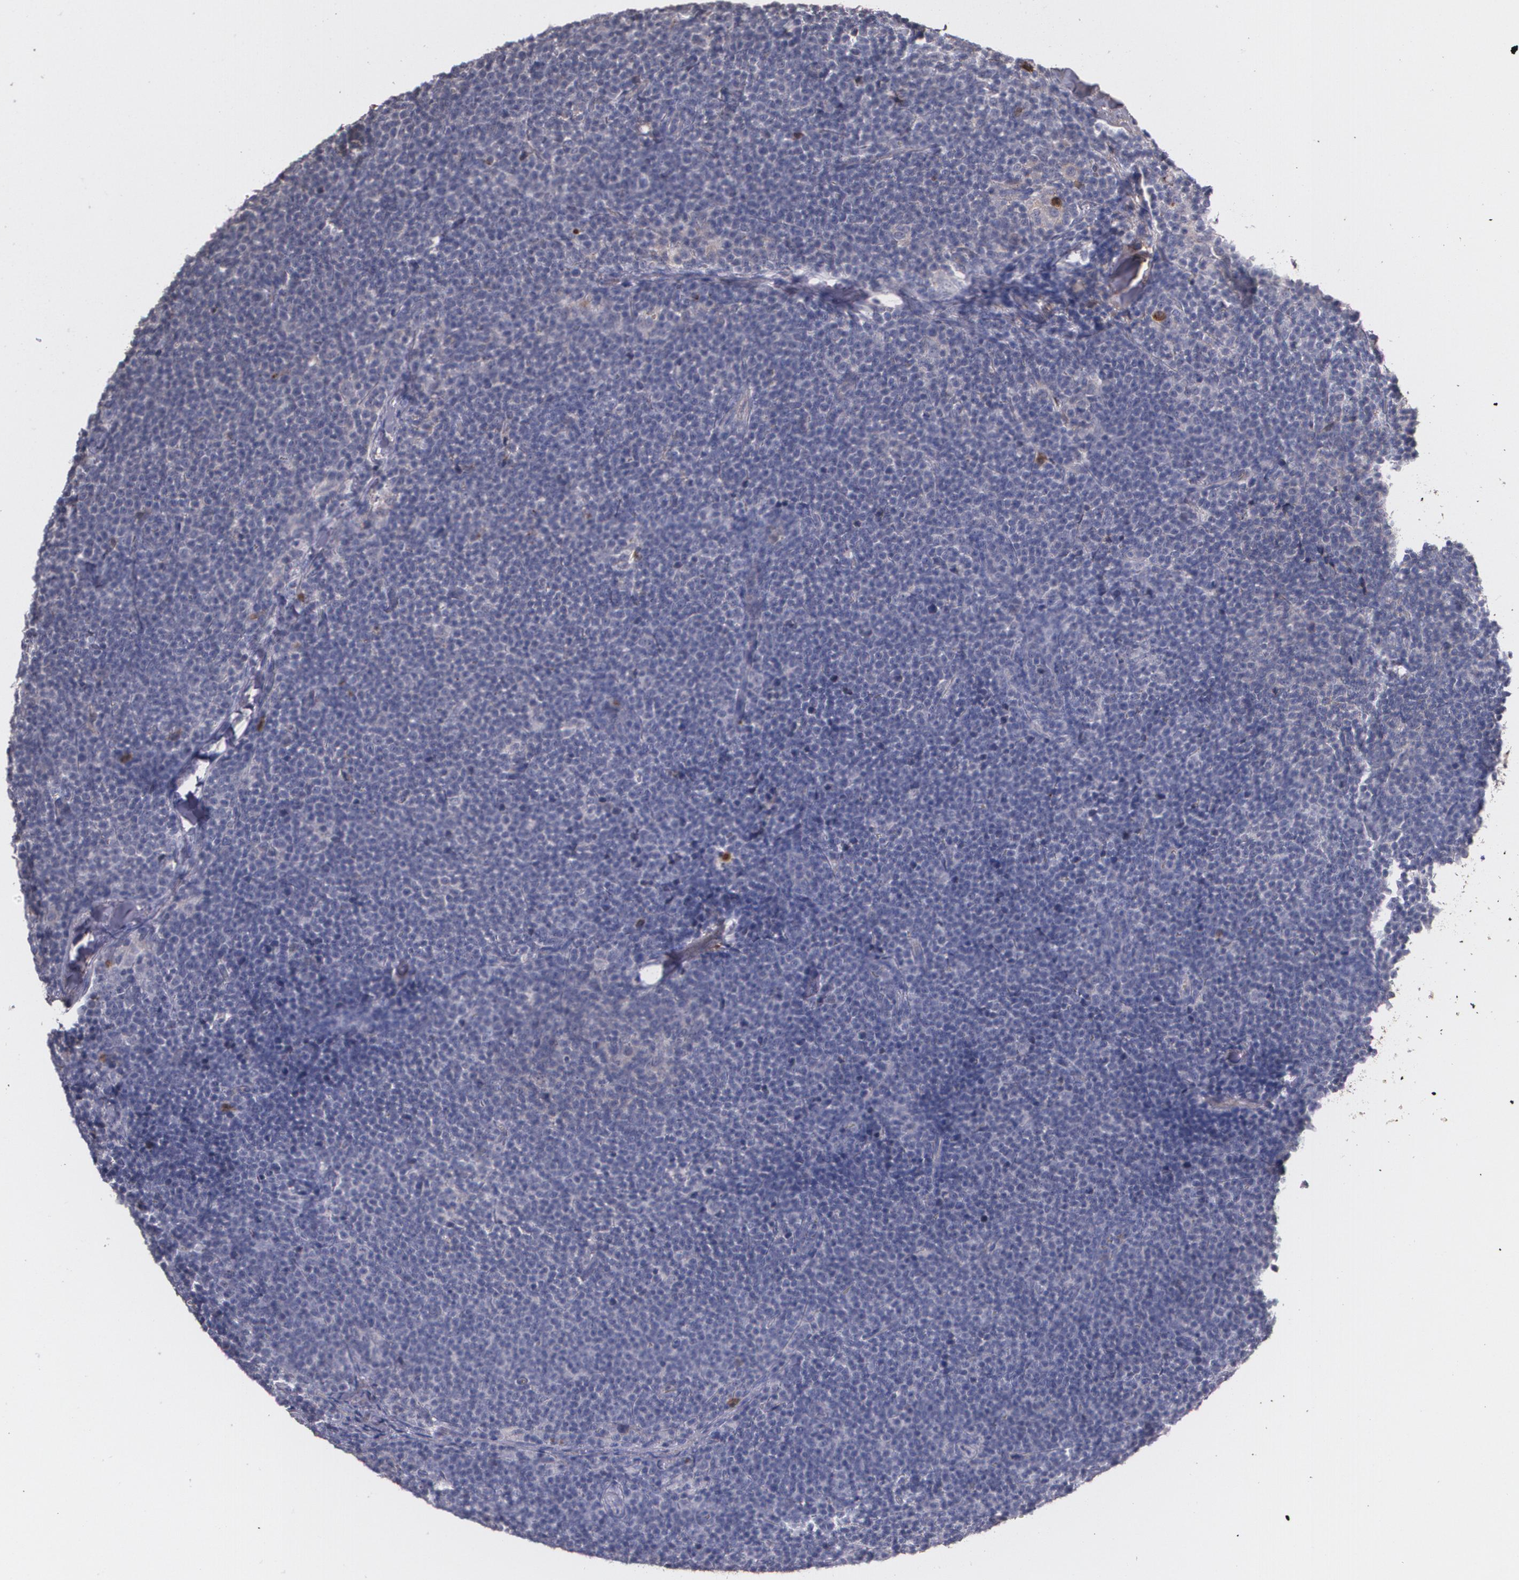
{"staining": {"intensity": "weak", "quantity": "<25%", "location": "cytoplasmic/membranous"}, "tissue": "lymphoma", "cell_type": "Tumor cells", "image_type": "cancer", "snomed": [{"axis": "morphology", "description": "Malignant lymphoma, non-Hodgkin's type, High grade"}, {"axis": "topography", "description": "Lymph node"}], "caption": "Tumor cells show no significant staining in high-grade malignant lymphoma, non-Hodgkin's type.", "gene": "PTS", "patient": {"sex": "female", "age": 58}}